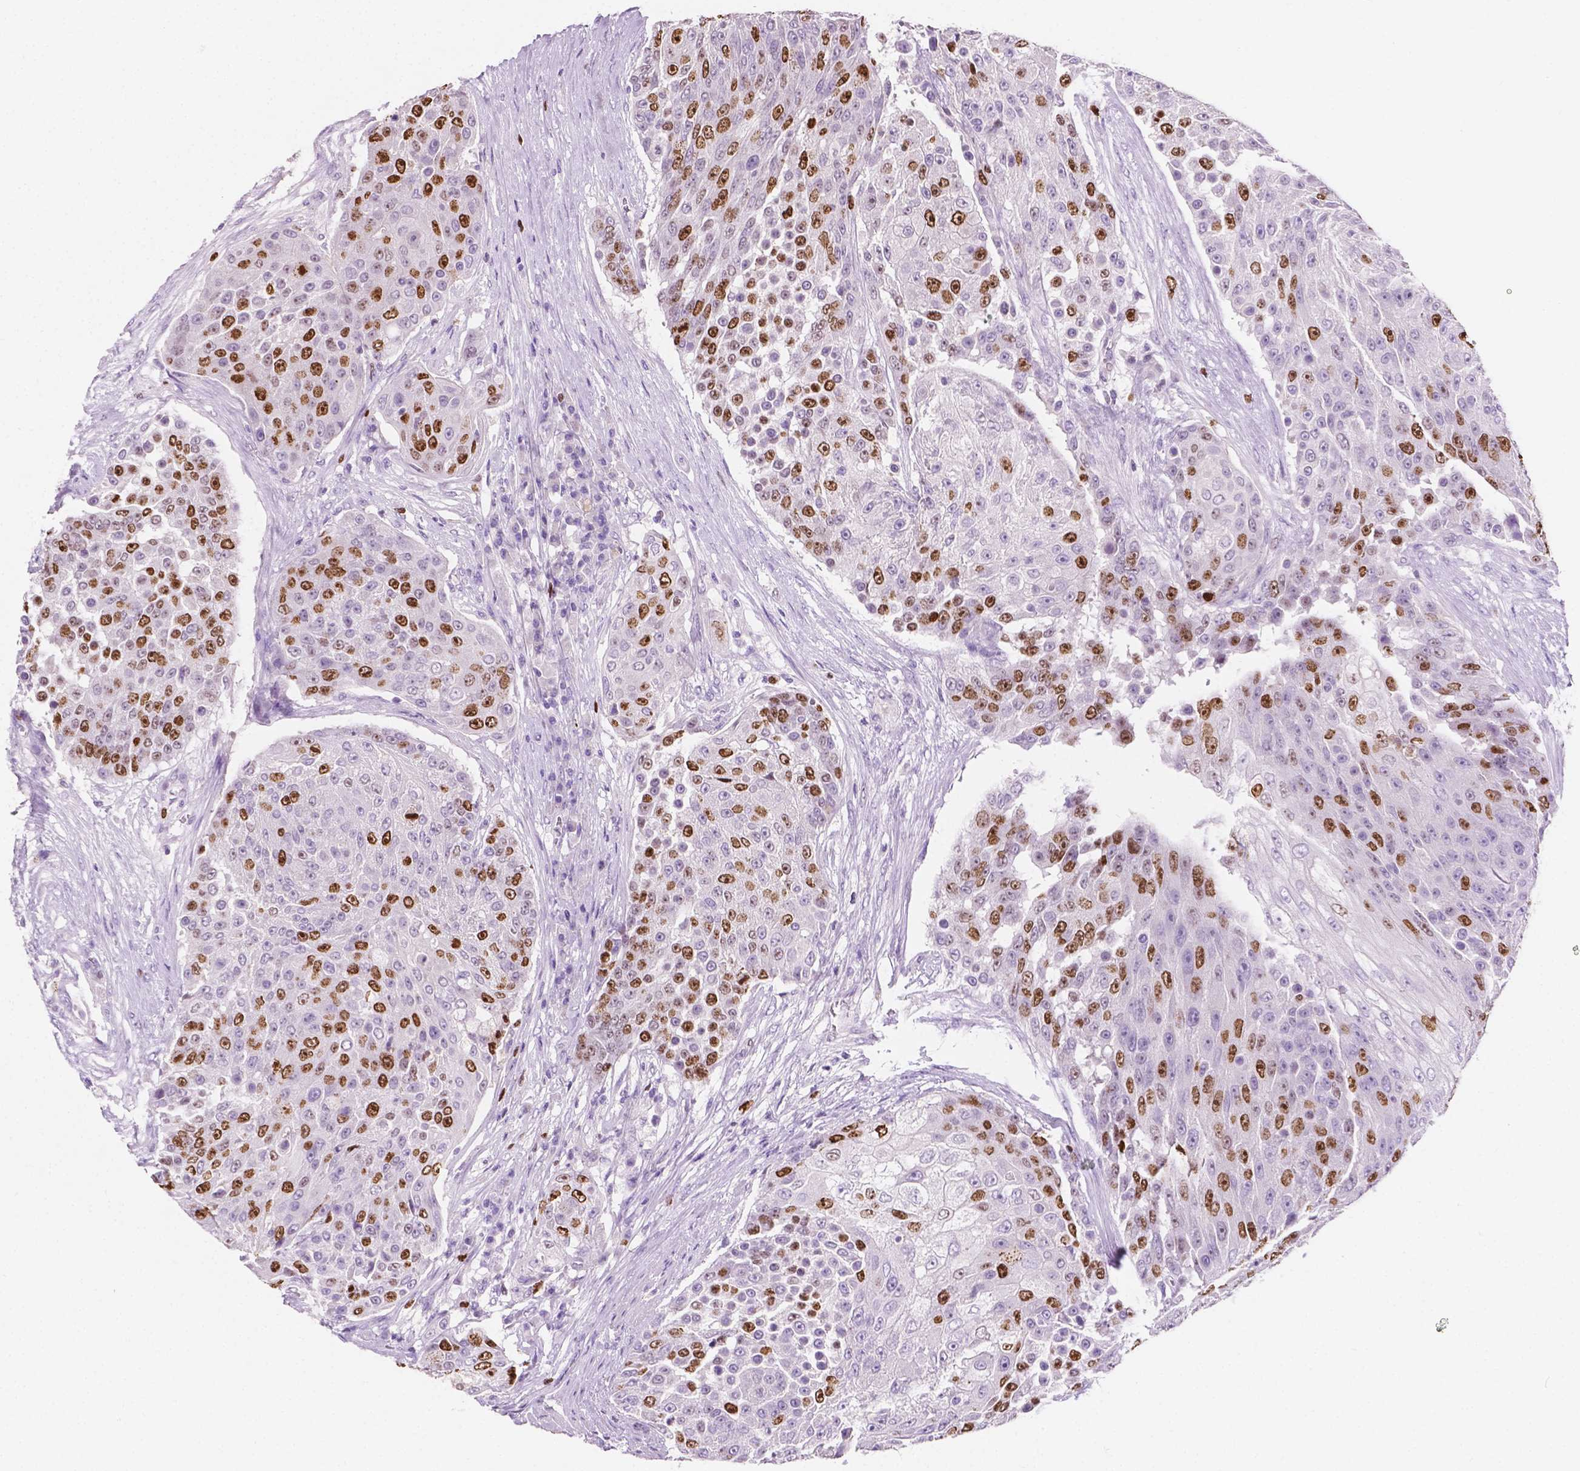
{"staining": {"intensity": "moderate", "quantity": "25%-75%", "location": "nuclear"}, "tissue": "urothelial cancer", "cell_type": "Tumor cells", "image_type": "cancer", "snomed": [{"axis": "morphology", "description": "Urothelial carcinoma, High grade"}, {"axis": "topography", "description": "Urinary bladder"}], "caption": "High-magnification brightfield microscopy of urothelial cancer stained with DAB (brown) and counterstained with hematoxylin (blue). tumor cells exhibit moderate nuclear positivity is identified in approximately25%-75% of cells. Nuclei are stained in blue.", "gene": "SIAH2", "patient": {"sex": "female", "age": 63}}